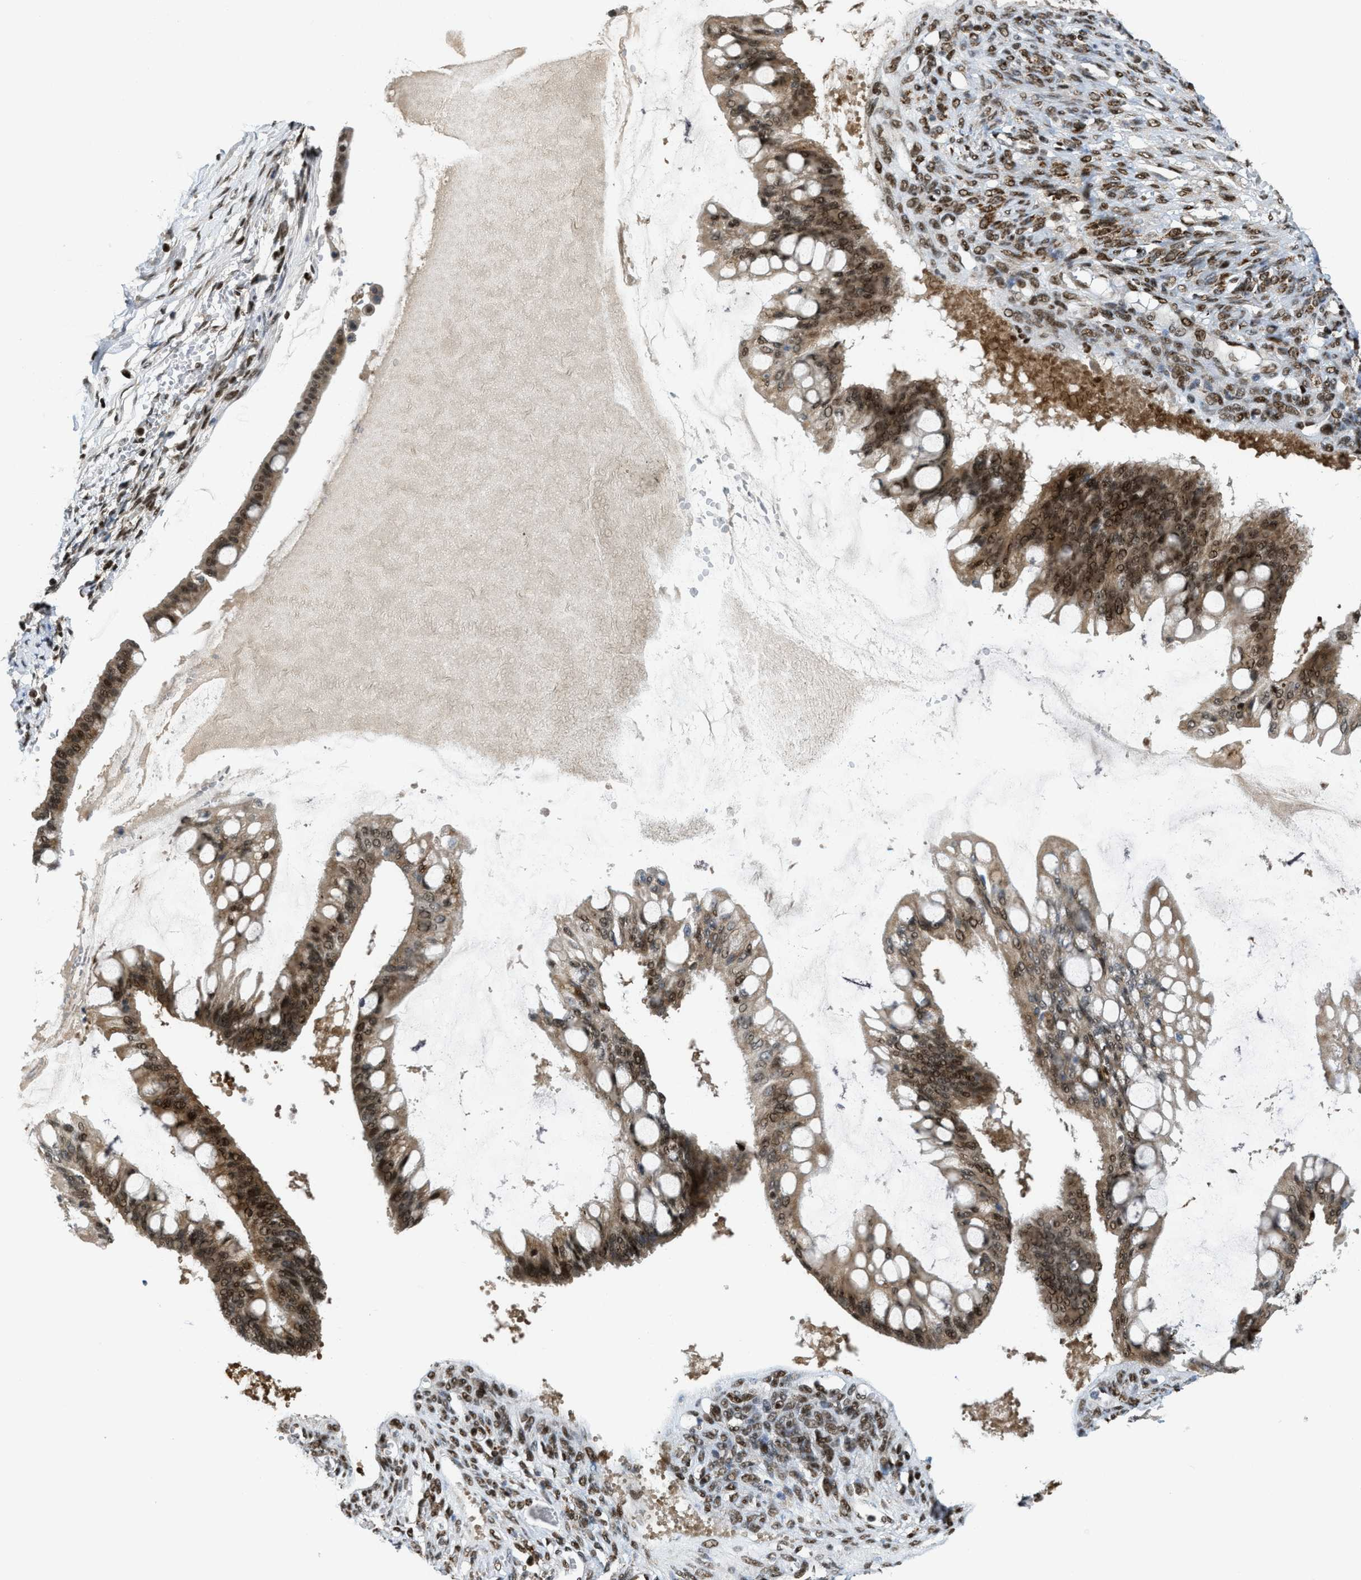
{"staining": {"intensity": "strong", "quantity": ">75%", "location": "nuclear"}, "tissue": "ovarian cancer", "cell_type": "Tumor cells", "image_type": "cancer", "snomed": [{"axis": "morphology", "description": "Cystadenocarcinoma, mucinous, NOS"}, {"axis": "topography", "description": "Ovary"}], "caption": "About >75% of tumor cells in ovarian mucinous cystadenocarcinoma reveal strong nuclear protein positivity as visualized by brown immunohistochemical staining.", "gene": "RFX5", "patient": {"sex": "female", "age": 73}}